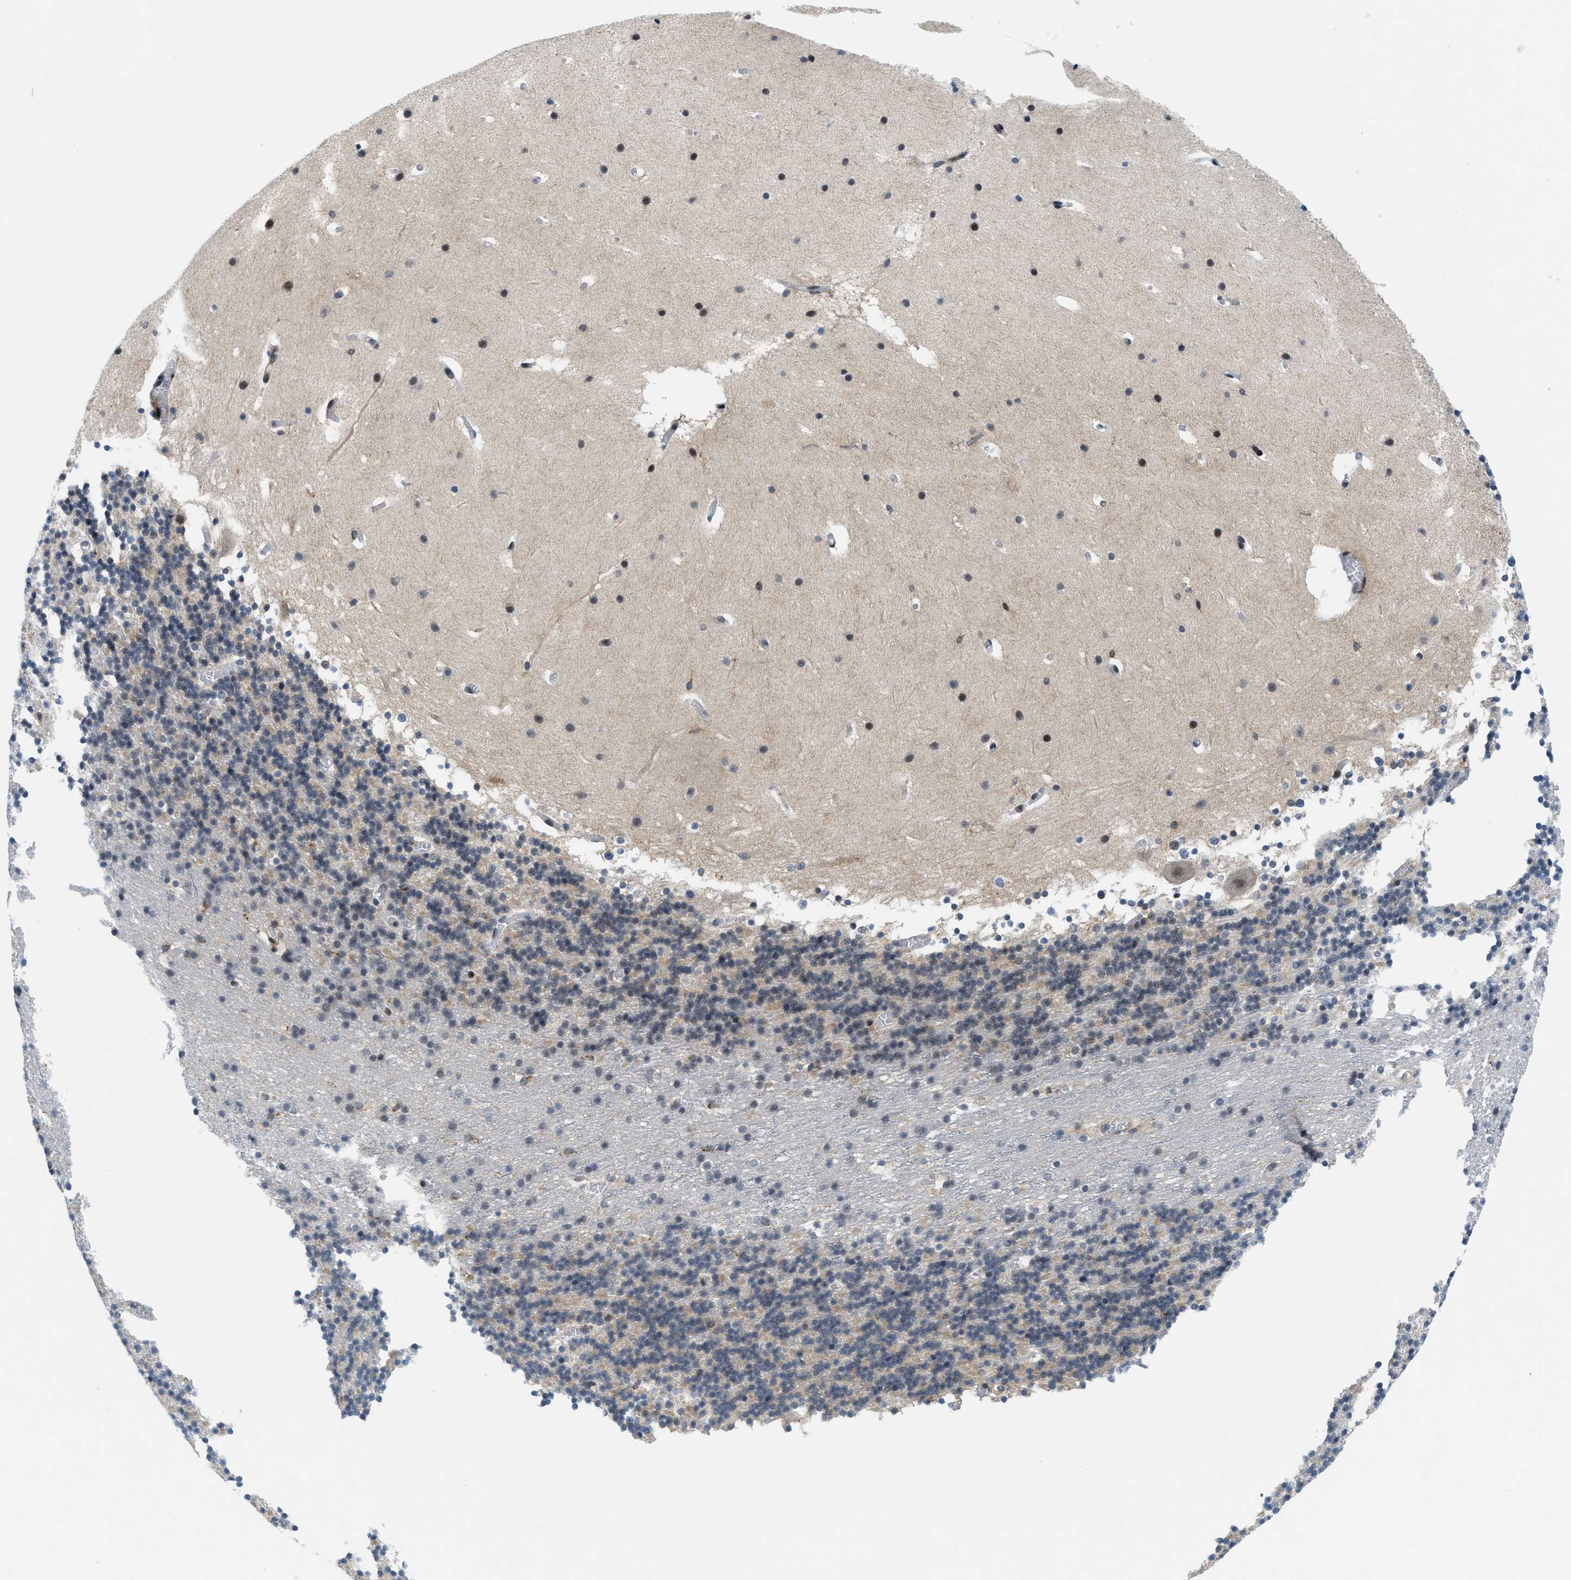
{"staining": {"intensity": "weak", "quantity": "25%-75%", "location": "nuclear"}, "tissue": "cerebellum", "cell_type": "Cells in granular layer", "image_type": "normal", "snomed": [{"axis": "morphology", "description": "Normal tissue, NOS"}, {"axis": "topography", "description": "Cerebellum"}], "caption": "The histopathology image exhibits staining of benign cerebellum, revealing weak nuclear protein positivity (brown color) within cells in granular layer. (Stains: DAB (3,3'-diaminobenzidine) in brown, nuclei in blue, Microscopy: brightfield microscopy at high magnification).", "gene": "ING1", "patient": {"sex": "male", "age": 45}}